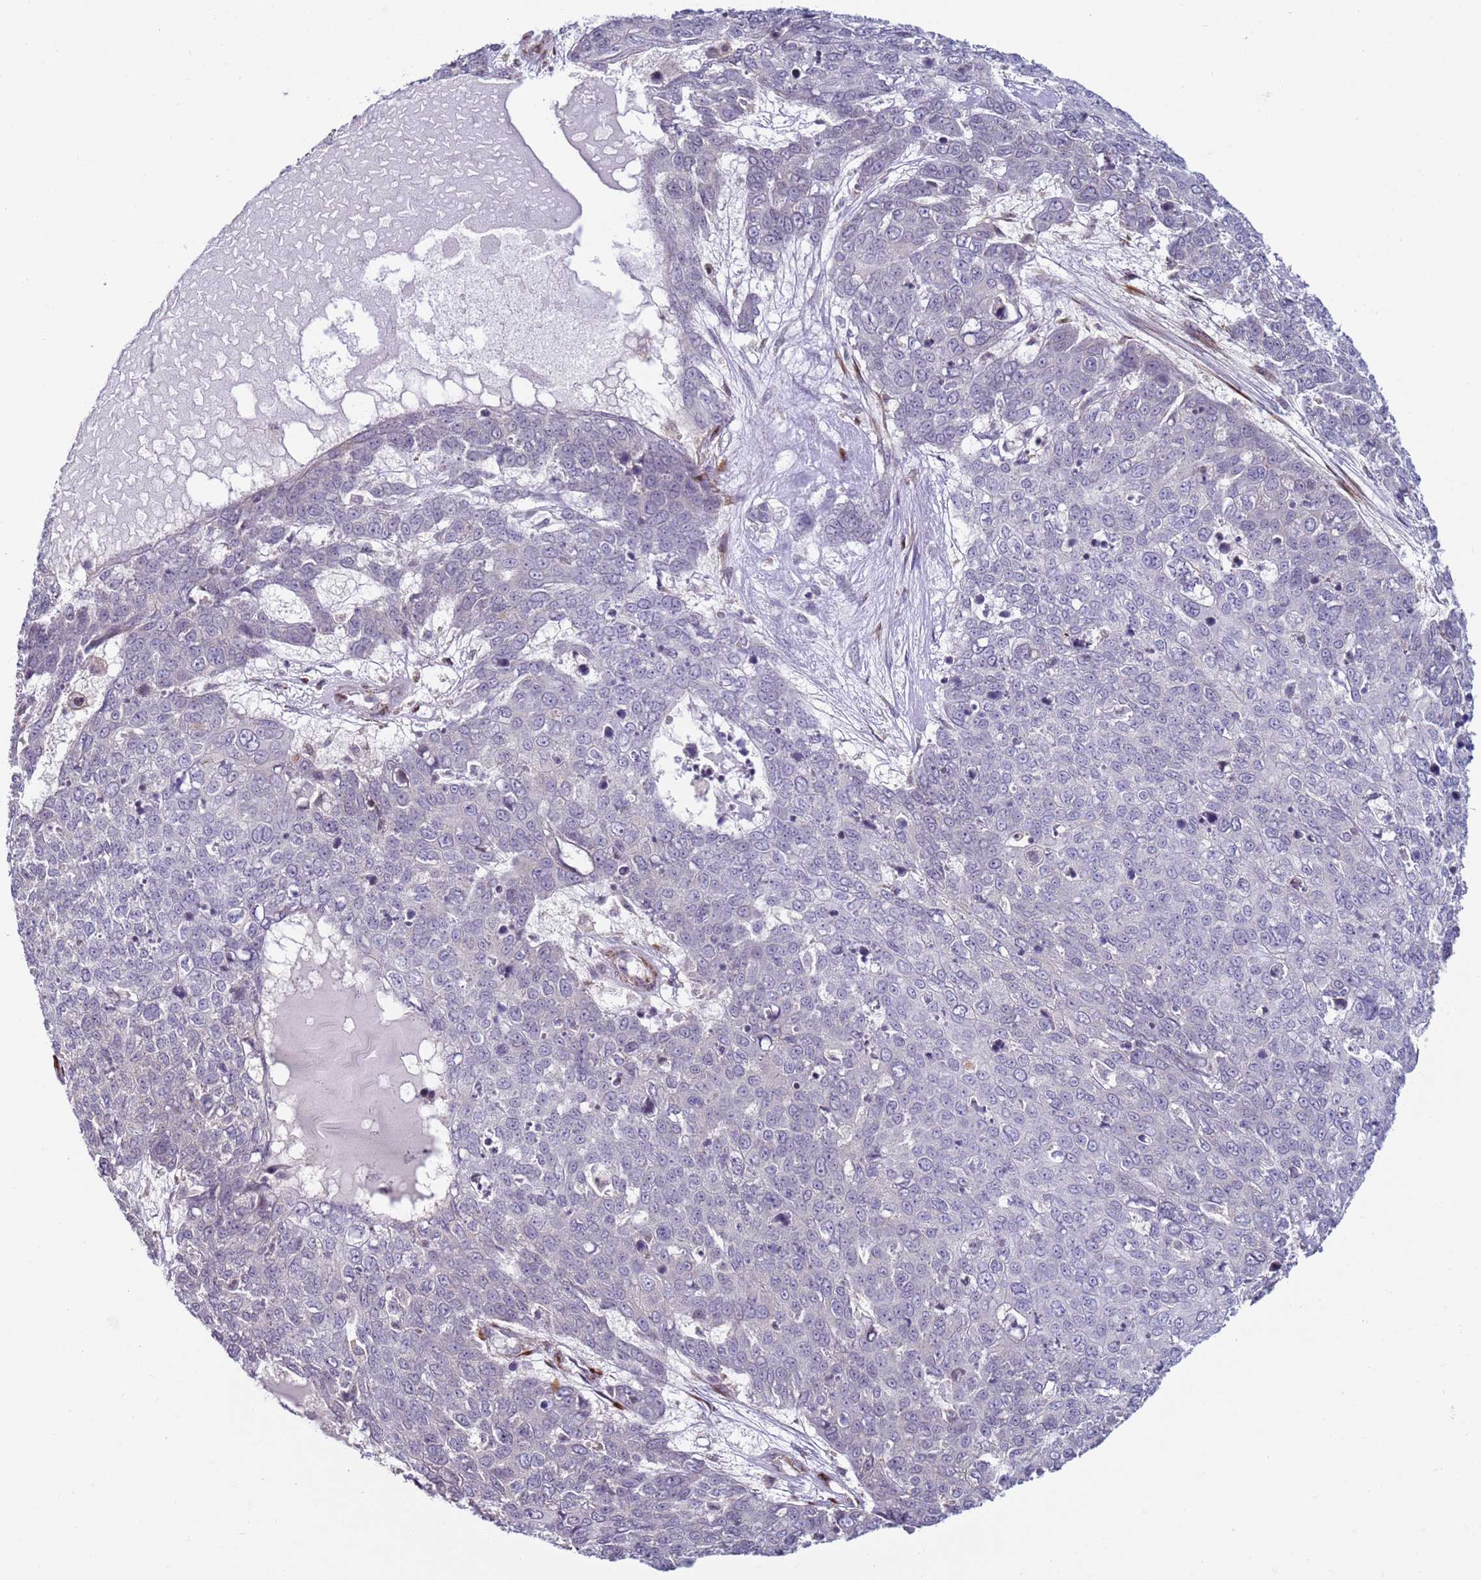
{"staining": {"intensity": "negative", "quantity": "none", "location": "none"}, "tissue": "skin cancer", "cell_type": "Tumor cells", "image_type": "cancer", "snomed": [{"axis": "morphology", "description": "Squamous cell carcinoma, NOS"}, {"axis": "topography", "description": "Skin"}], "caption": "This is a image of immunohistochemistry (IHC) staining of skin cancer, which shows no expression in tumor cells.", "gene": "SNAPC4", "patient": {"sex": "male", "age": 71}}